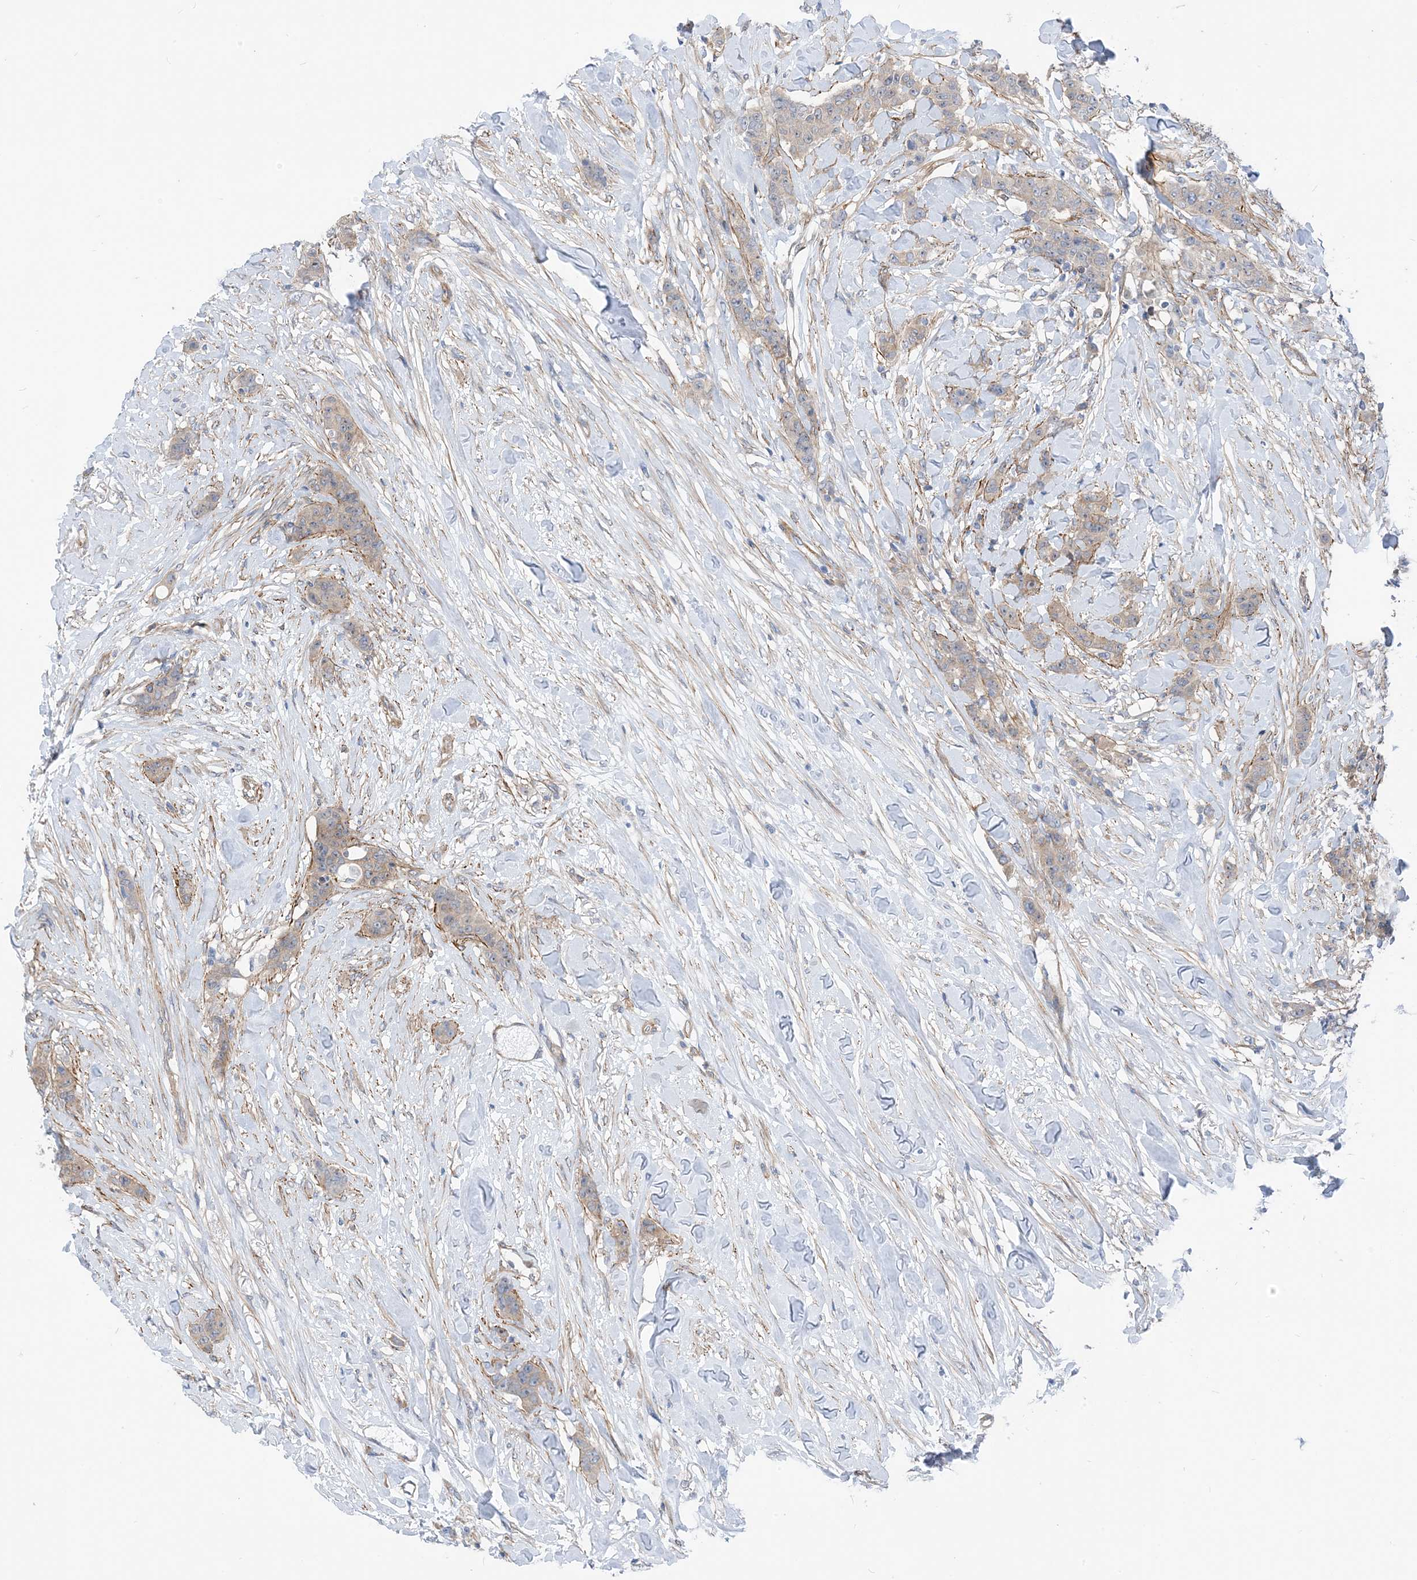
{"staining": {"intensity": "weak", "quantity": "25%-75%", "location": "cytoplasmic/membranous"}, "tissue": "breast cancer", "cell_type": "Tumor cells", "image_type": "cancer", "snomed": [{"axis": "morphology", "description": "Duct carcinoma"}, {"axis": "topography", "description": "Breast"}], "caption": "A brown stain labels weak cytoplasmic/membranous expression of a protein in intraductal carcinoma (breast) tumor cells.", "gene": "PLEKHA3", "patient": {"sex": "female", "age": 40}}